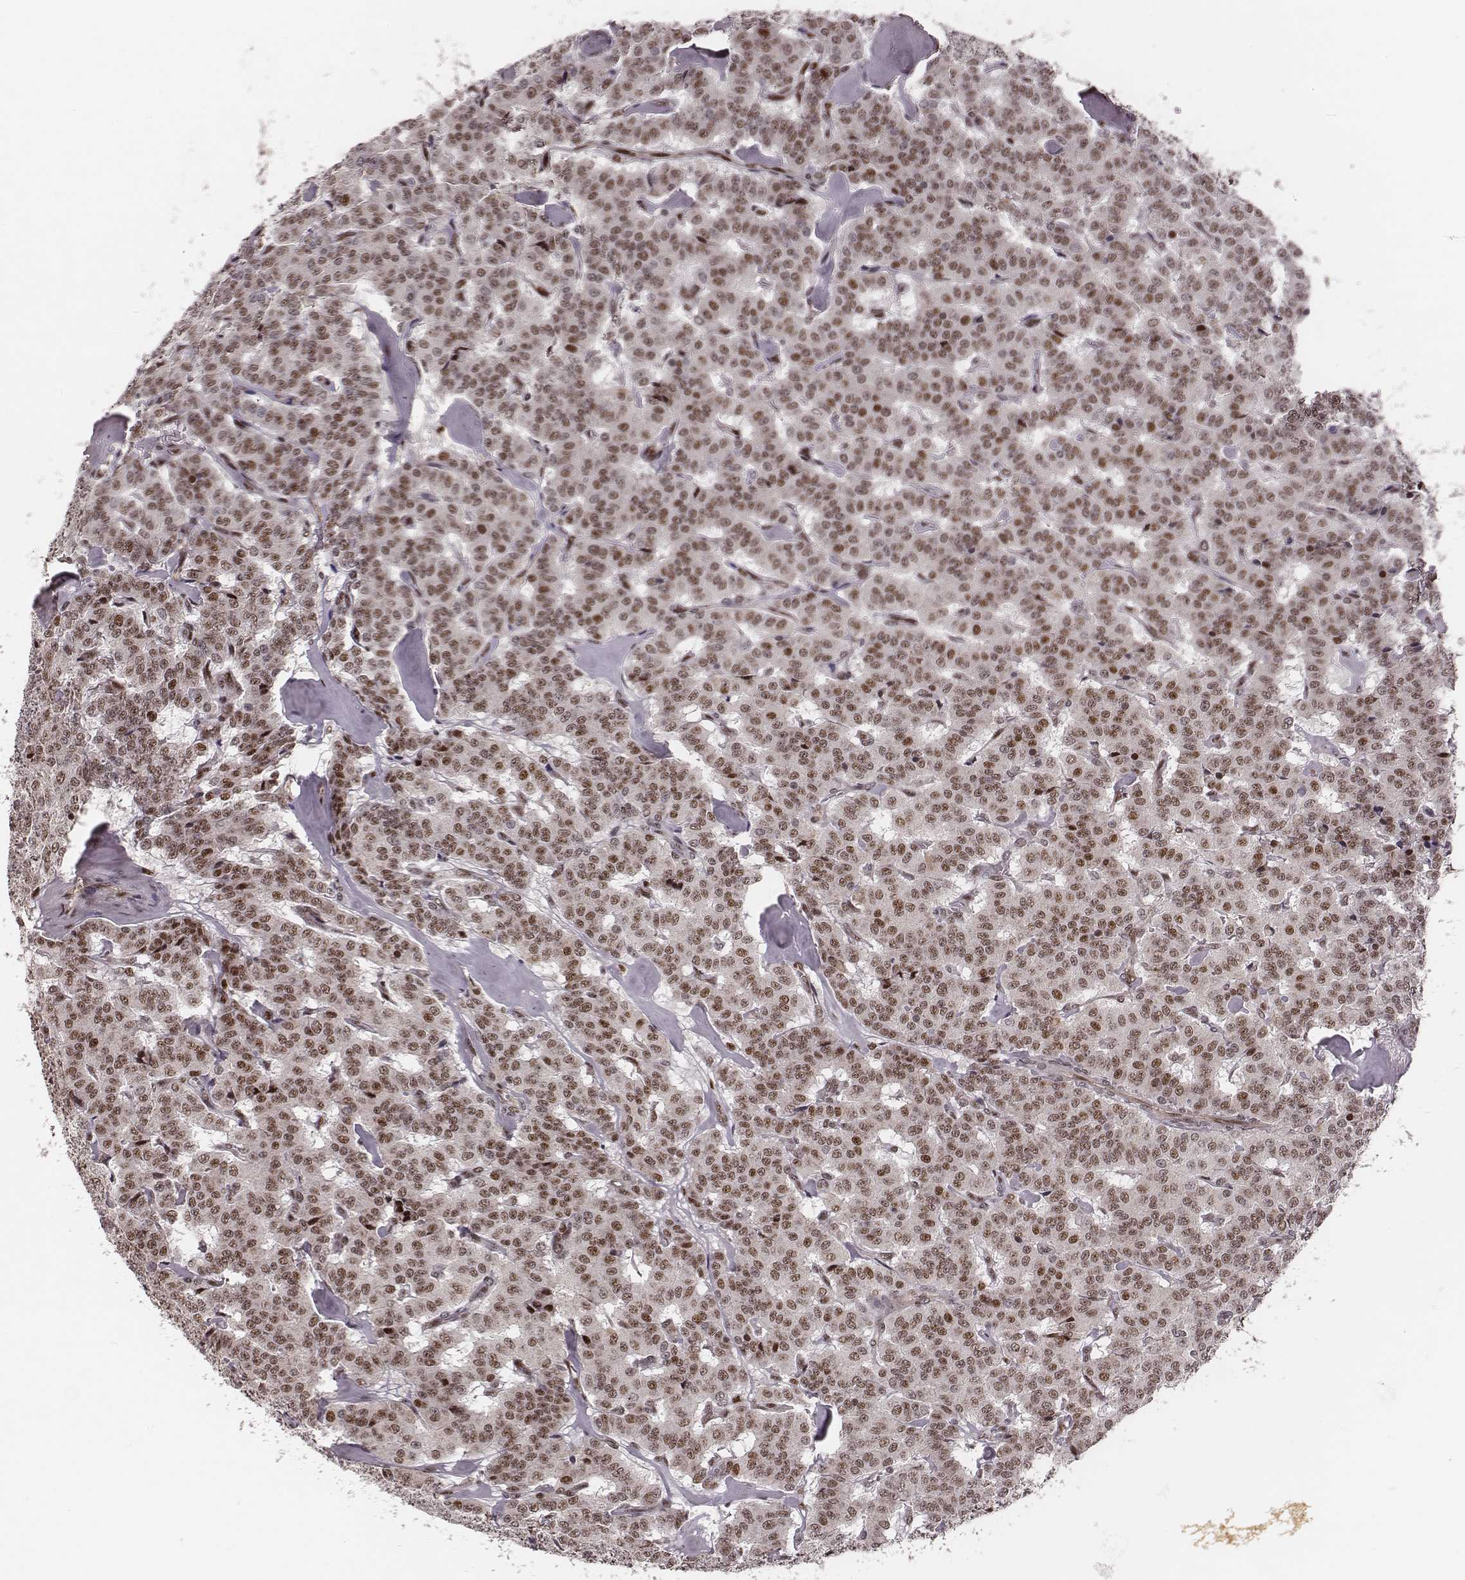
{"staining": {"intensity": "moderate", "quantity": "25%-75%", "location": "nuclear"}, "tissue": "carcinoid", "cell_type": "Tumor cells", "image_type": "cancer", "snomed": [{"axis": "morphology", "description": "Carcinoid, malignant, NOS"}, {"axis": "topography", "description": "Lung"}], "caption": "This image displays carcinoid stained with immunohistochemistry to label a protein in brown. The nuclear of tumor cells show moderate positivity for the protein. Nuclei are counter-stained blue.", "gene": "VRK3", "patient": {"sex": "female", "age": 46}}